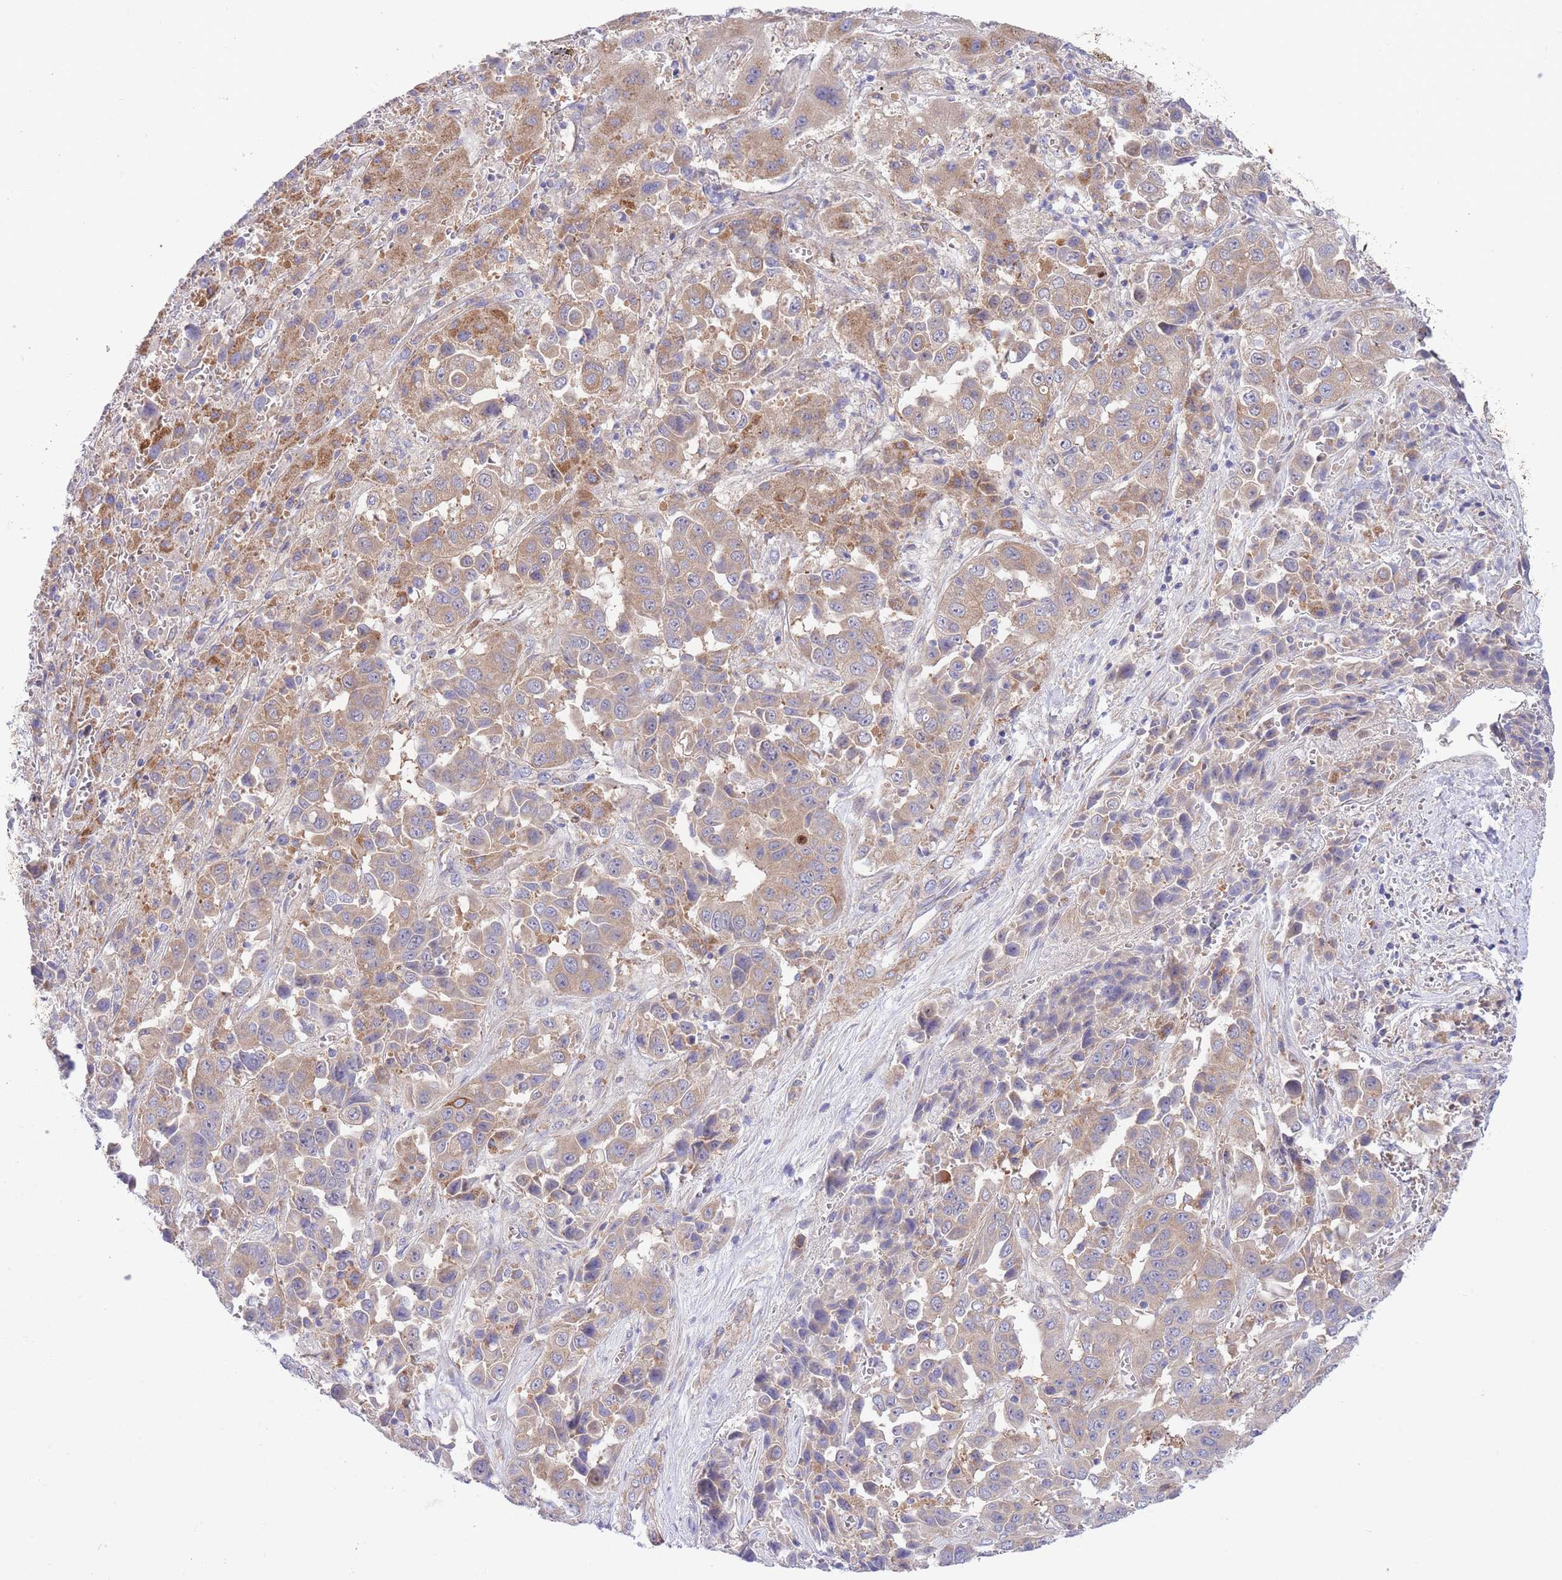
{"staining": {"intensity": "weak", "quantity": "25%-75%", "location": "cytoplasmic/membranous"}, "tissue": "liver cancer", "cell_type": "Tumor cells", "image_type": "cancer", "snomed": [{"axis": "morphology", "description": "Cholangiocarcinoma"}, {"axis": "topography", "description": "Liver"}], "caption": "This is a histology image of IHC staining of liver cancer, which shows weak expression in the cytoplasmic/membranous of tumor cells.", "gene": "CHAC1", "patient": {"sex": "female", "age": 52}}